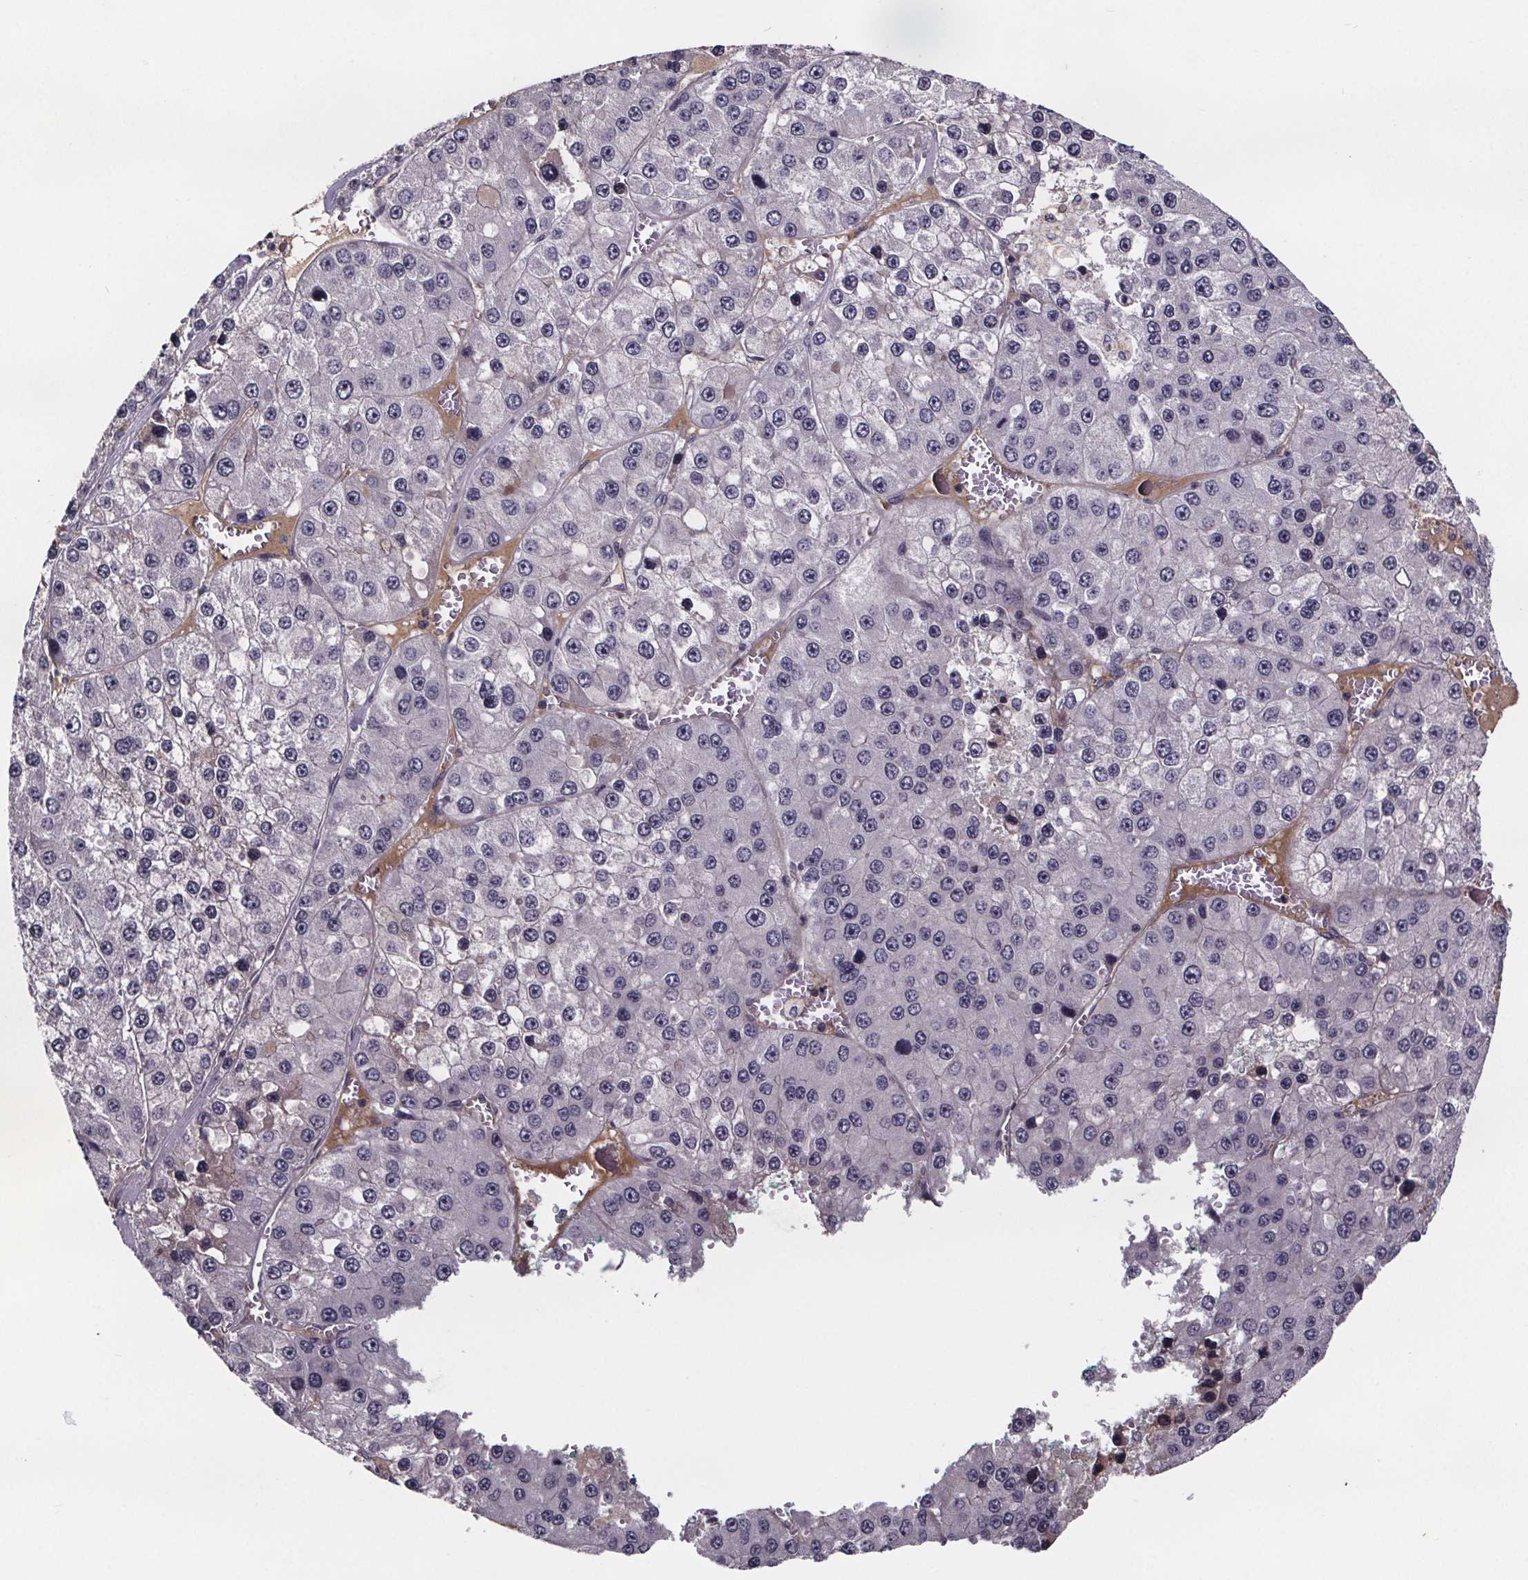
{"staining": {"intensity": "weak", "quantity": "<25%", "location": "nuclear"}, "tissue": "liver cancer", "cell_type": "Tumor cells", "image_type": "cancer", "snomed": [{"axis": "morphology", "description": "Carcinoma, Hepatocellular, NOS"}, {"axis": "topography", "description": "Liver"}], "caption": "Liver hepatocellular carcinoma was stained to show a protein in brown. There is no significant staining in tumor cells.", "gene": "NPHP4", "patient": {"sex": "female", "age": 73}}